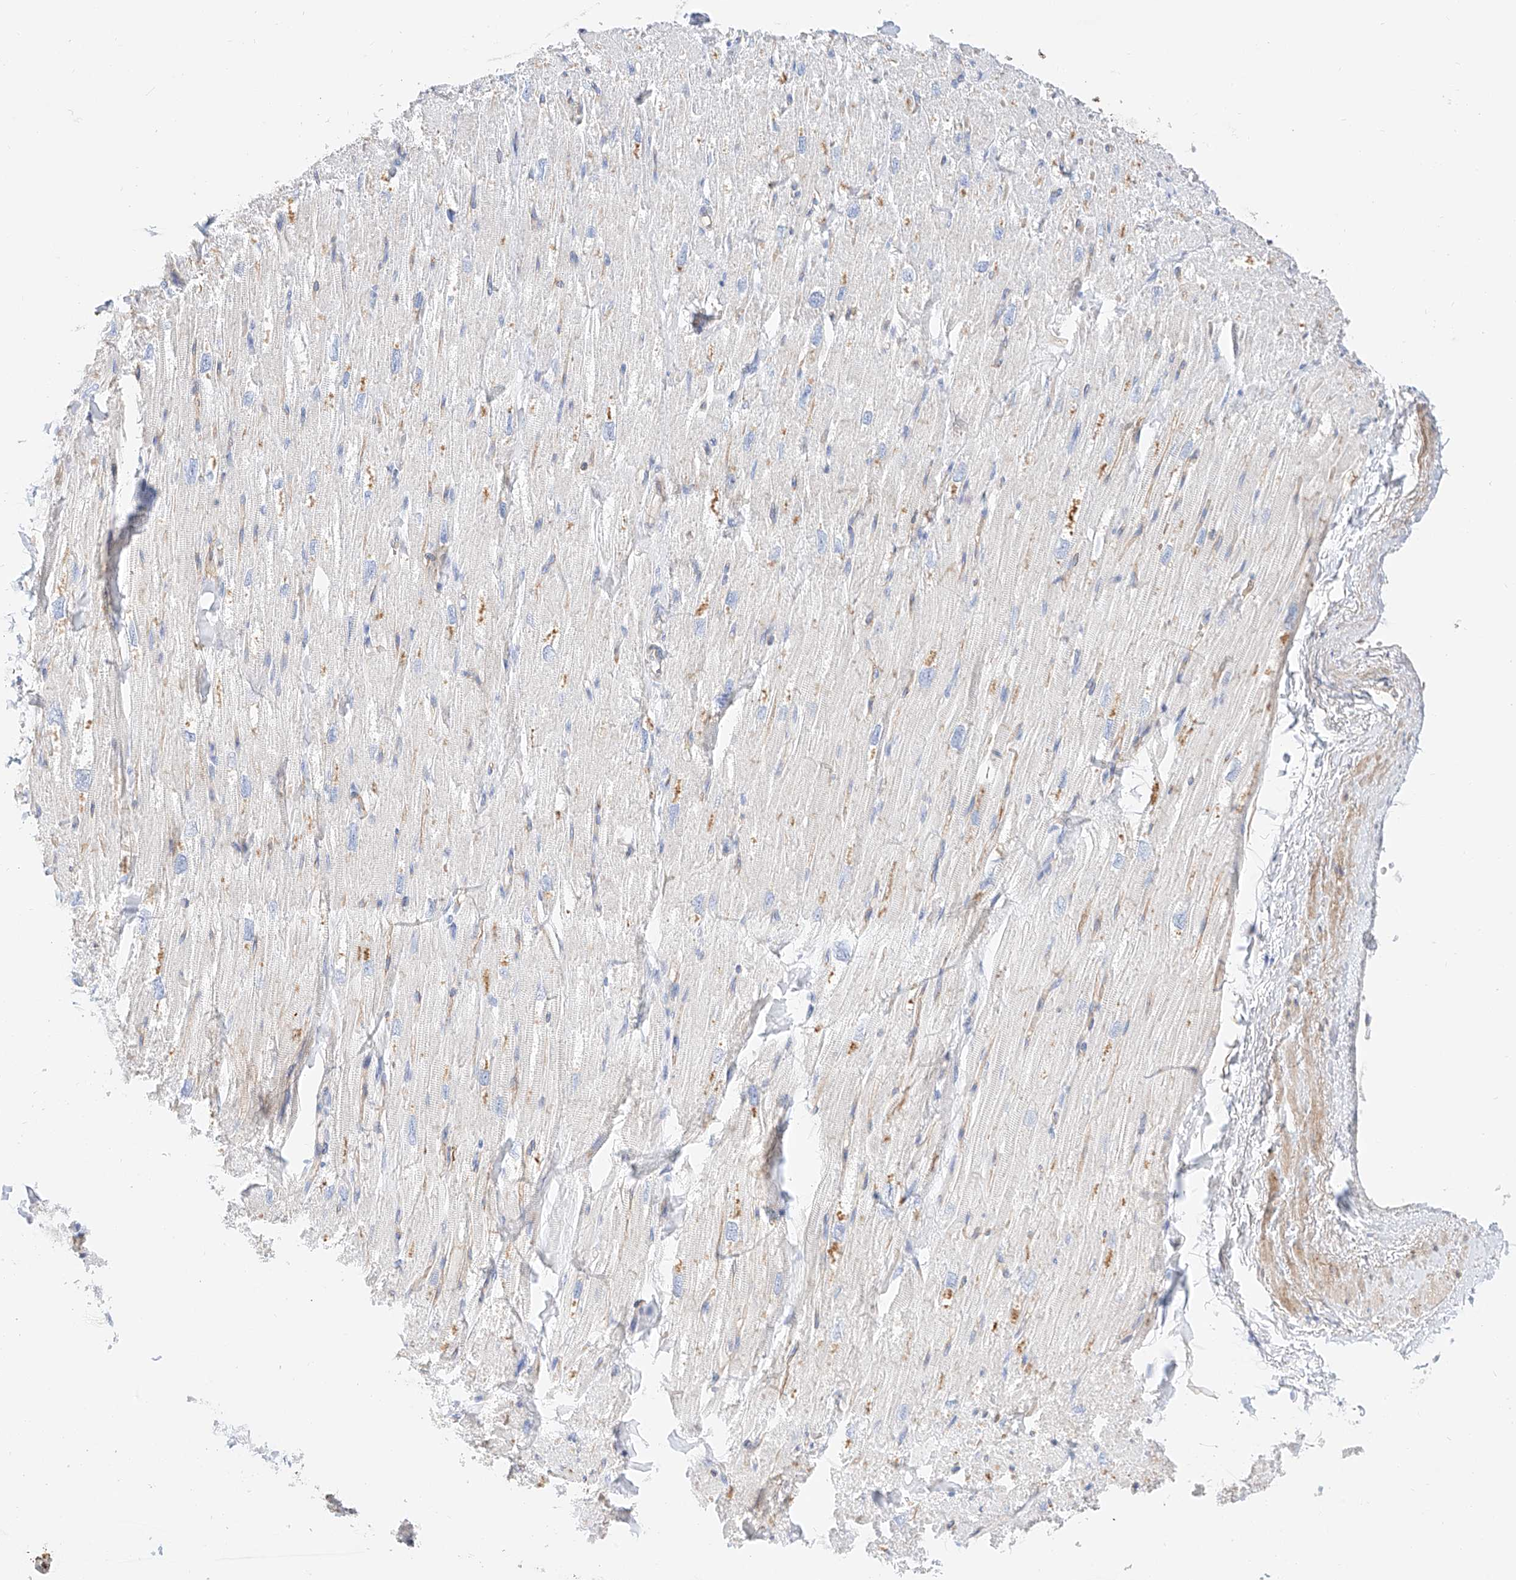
{"staining": {"intensity": "moderate", "quantity": "<25%", "location": "cytoplasmic/membranous"}, "tissue": "heart muscle", "cell_type": "Cardiomyocytes", "image_type": "normal", "snomed": [{"axis": "morphology", "description": "Normal tissue, NOS"}, {"axis": "topography", "description": "Heart"}], "caption": "Protein analysis of unremarkable heart muscle demonstrates moderate cytoplasmic/membranous expression in about <25% of cardiomyocytes.", "gene": "SBSPON", "patient": {"sex": "male", "age": 50}}